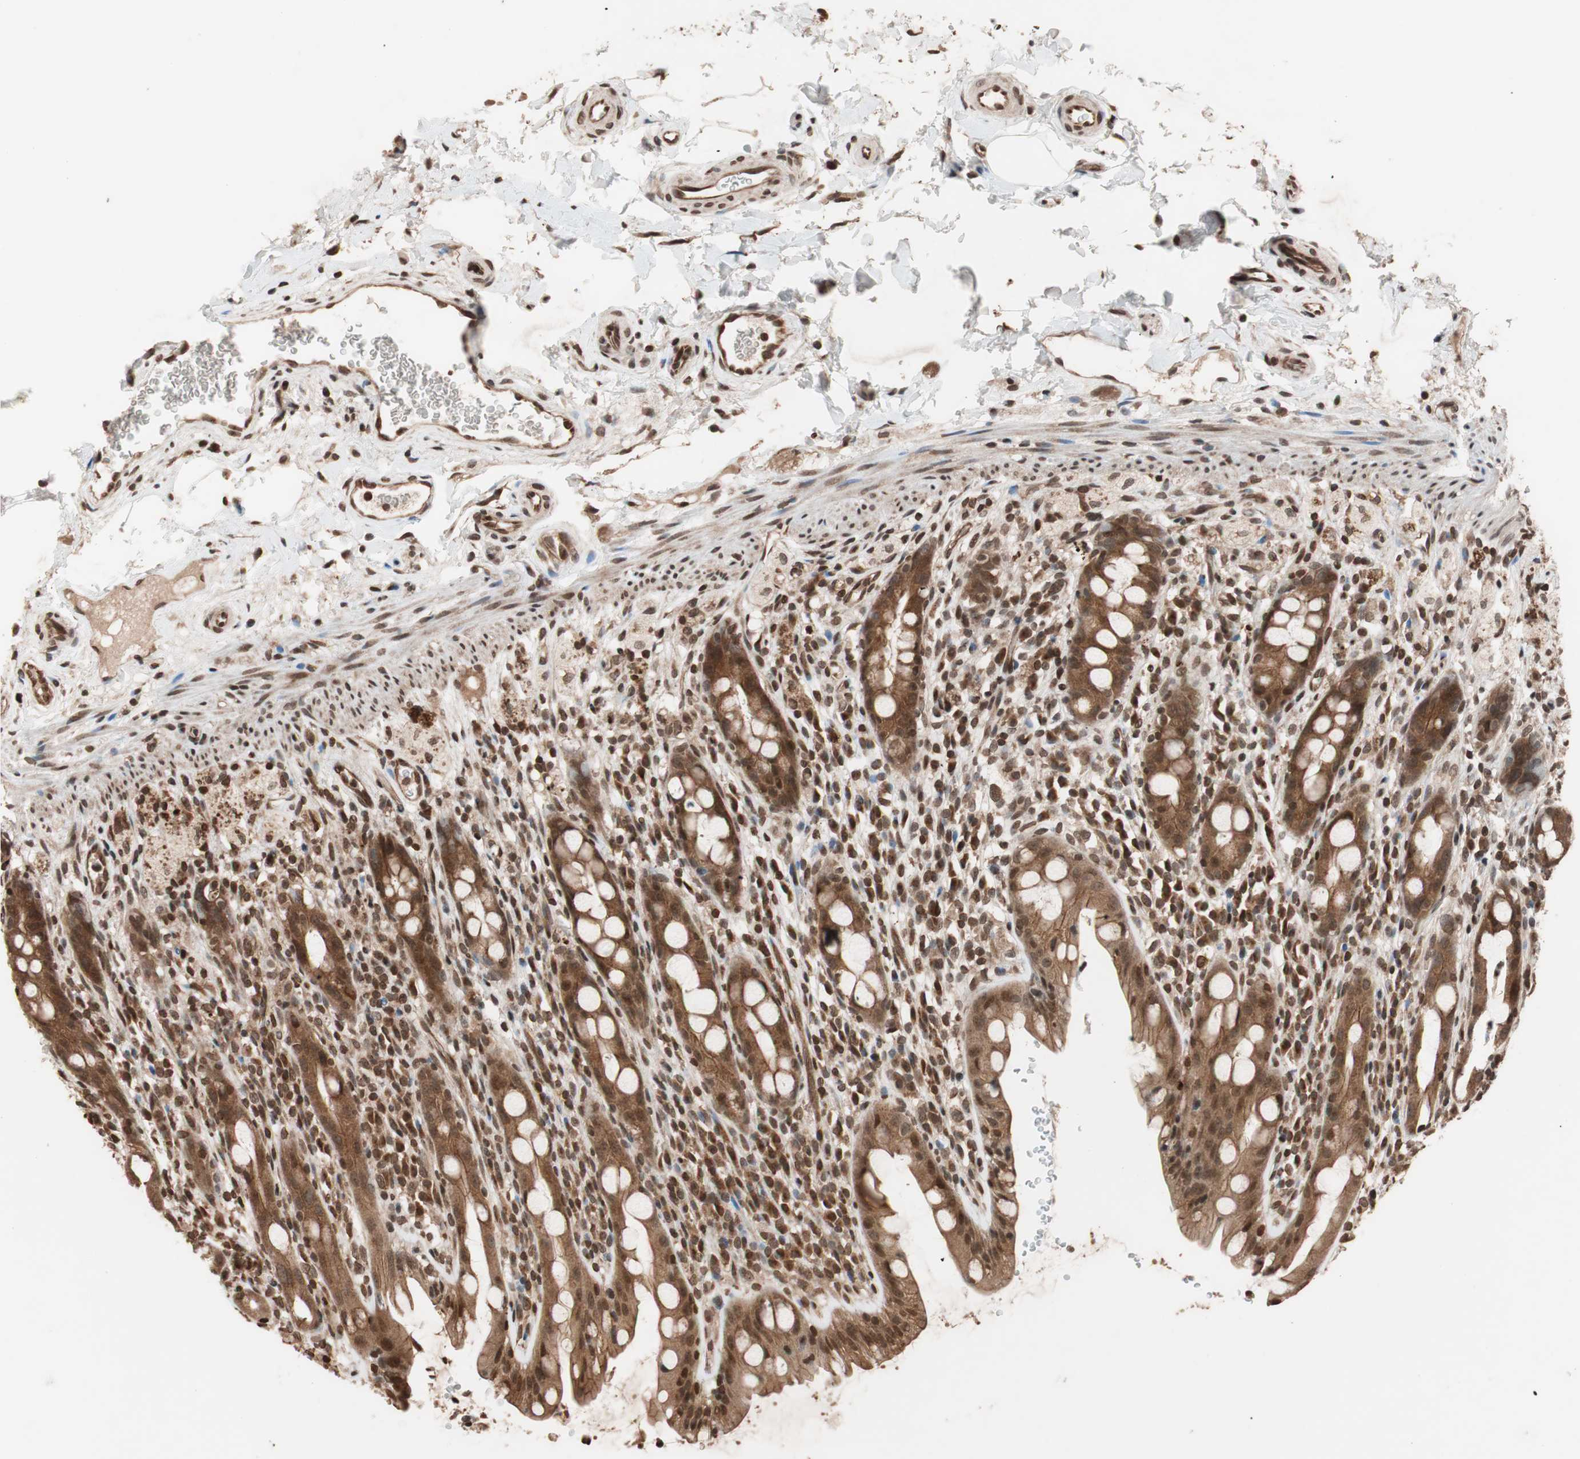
{"staining": {"intensity": "strong", "quantity": ">75%", "location": "cytoplasmic/membranous,nuclear"}, "tissue": "rectum", "cell_type": "Glandular cells", "image_type": "normal", "snomed": [{"axis": "morphology", "description": "Normal tissue, NOS"}, {"axis": "topography", "description": "Rectum"}], "caption": "The micrograph exhibits immunohistochemical staining of unremarkable rectum. There is strong cytoplasmic/membranous,nuclear positivity is present in about >75% of glandular cells. The staining was performed using DAB (3,3'-diaminobenzidine) to visualize the protein expression in brown, while the nuclei were stained in blue with hematoxylin (Magnification: 20x).", "gene": "ZFC3H1", "patient": {"sex": "male", "age": 44}}